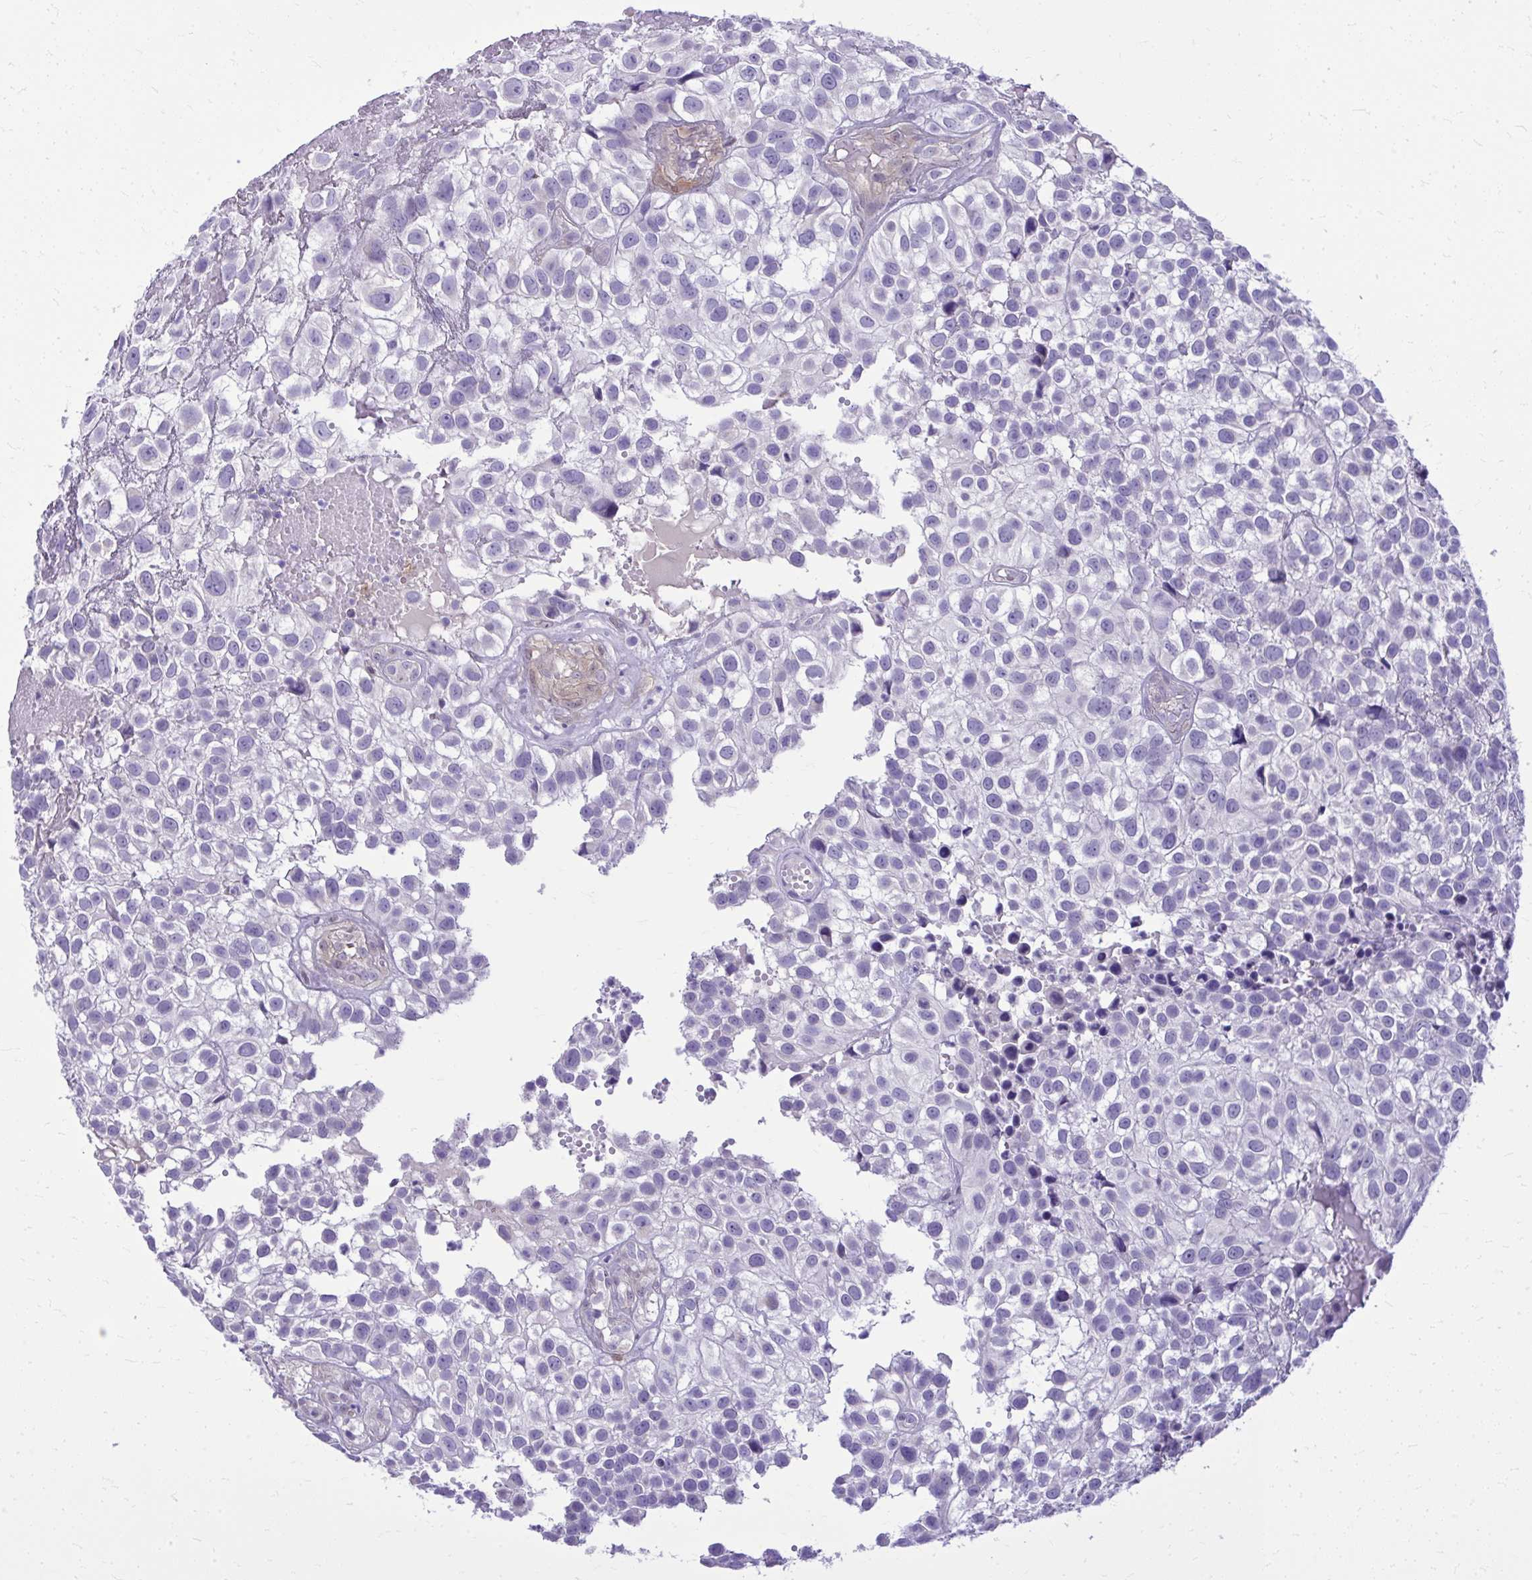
{"staining": {"intensity": "negative", "quantity": "none", "location": "none"}, "tissue": "urothelial cancer", "cell_type": "Tumor cells", "image_type": "cancer", "snomed": [{"axis": "morphology", "description": "Urothelial carcinoma, High grade"}, {"axis": "topography", "description": "Urinary bladder"}], "caption": "Human urothelial cancer stained for a protein using IHC reveals no expression in tumor cells.", "gene": "NNMT", "patient": {"sex": "male", "age": 56}}